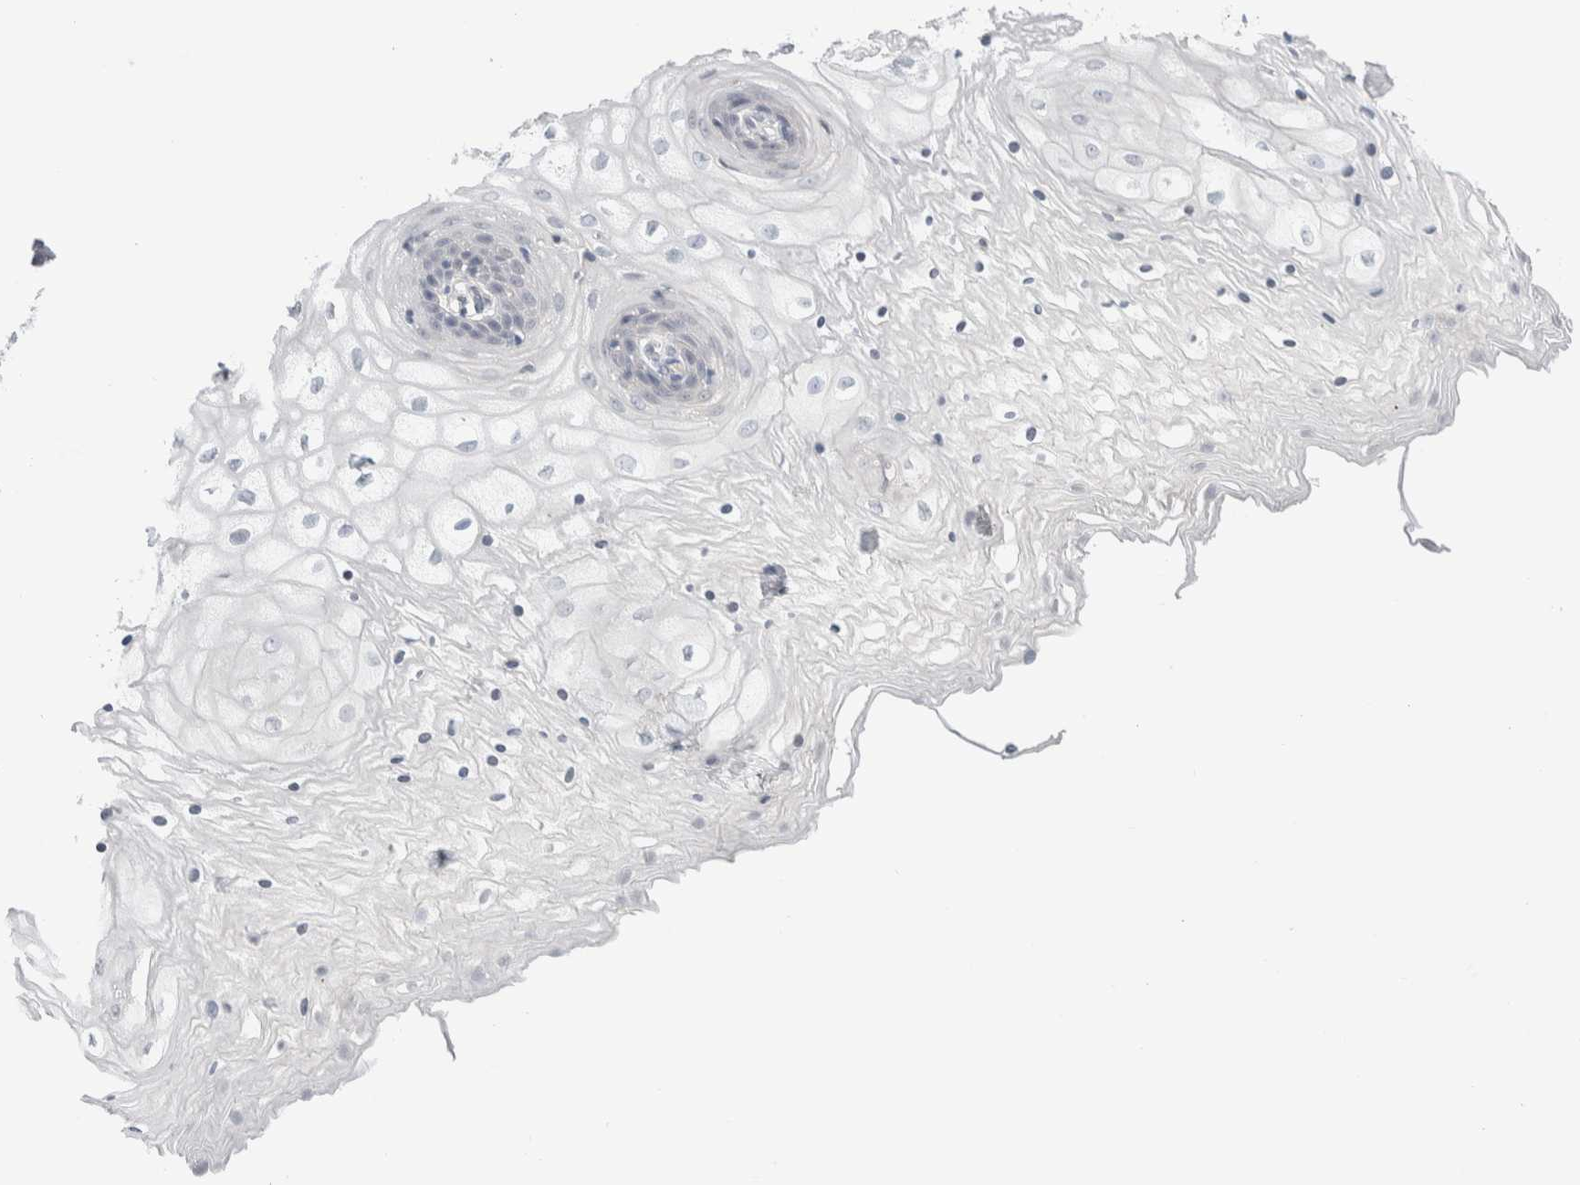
{"staining": {"intensity": "negative", "quantity": "none", "location": "none"}, "tissue": "vagina", "cell_type": "Squamous epithelial cells", "image_type": "normal", "snomed": [{"axis": "morphology", "description": "Normal tissue, NOS"}, {"axis": "topography", "description": "Vagina"}], "caption": "Human vagina stained for a protein using immunohistochemistry (IHC) shows no staining in squamous epithelial cells.", "gene": "RUSF1", "patient": {"sex": "female", "age": 34}}